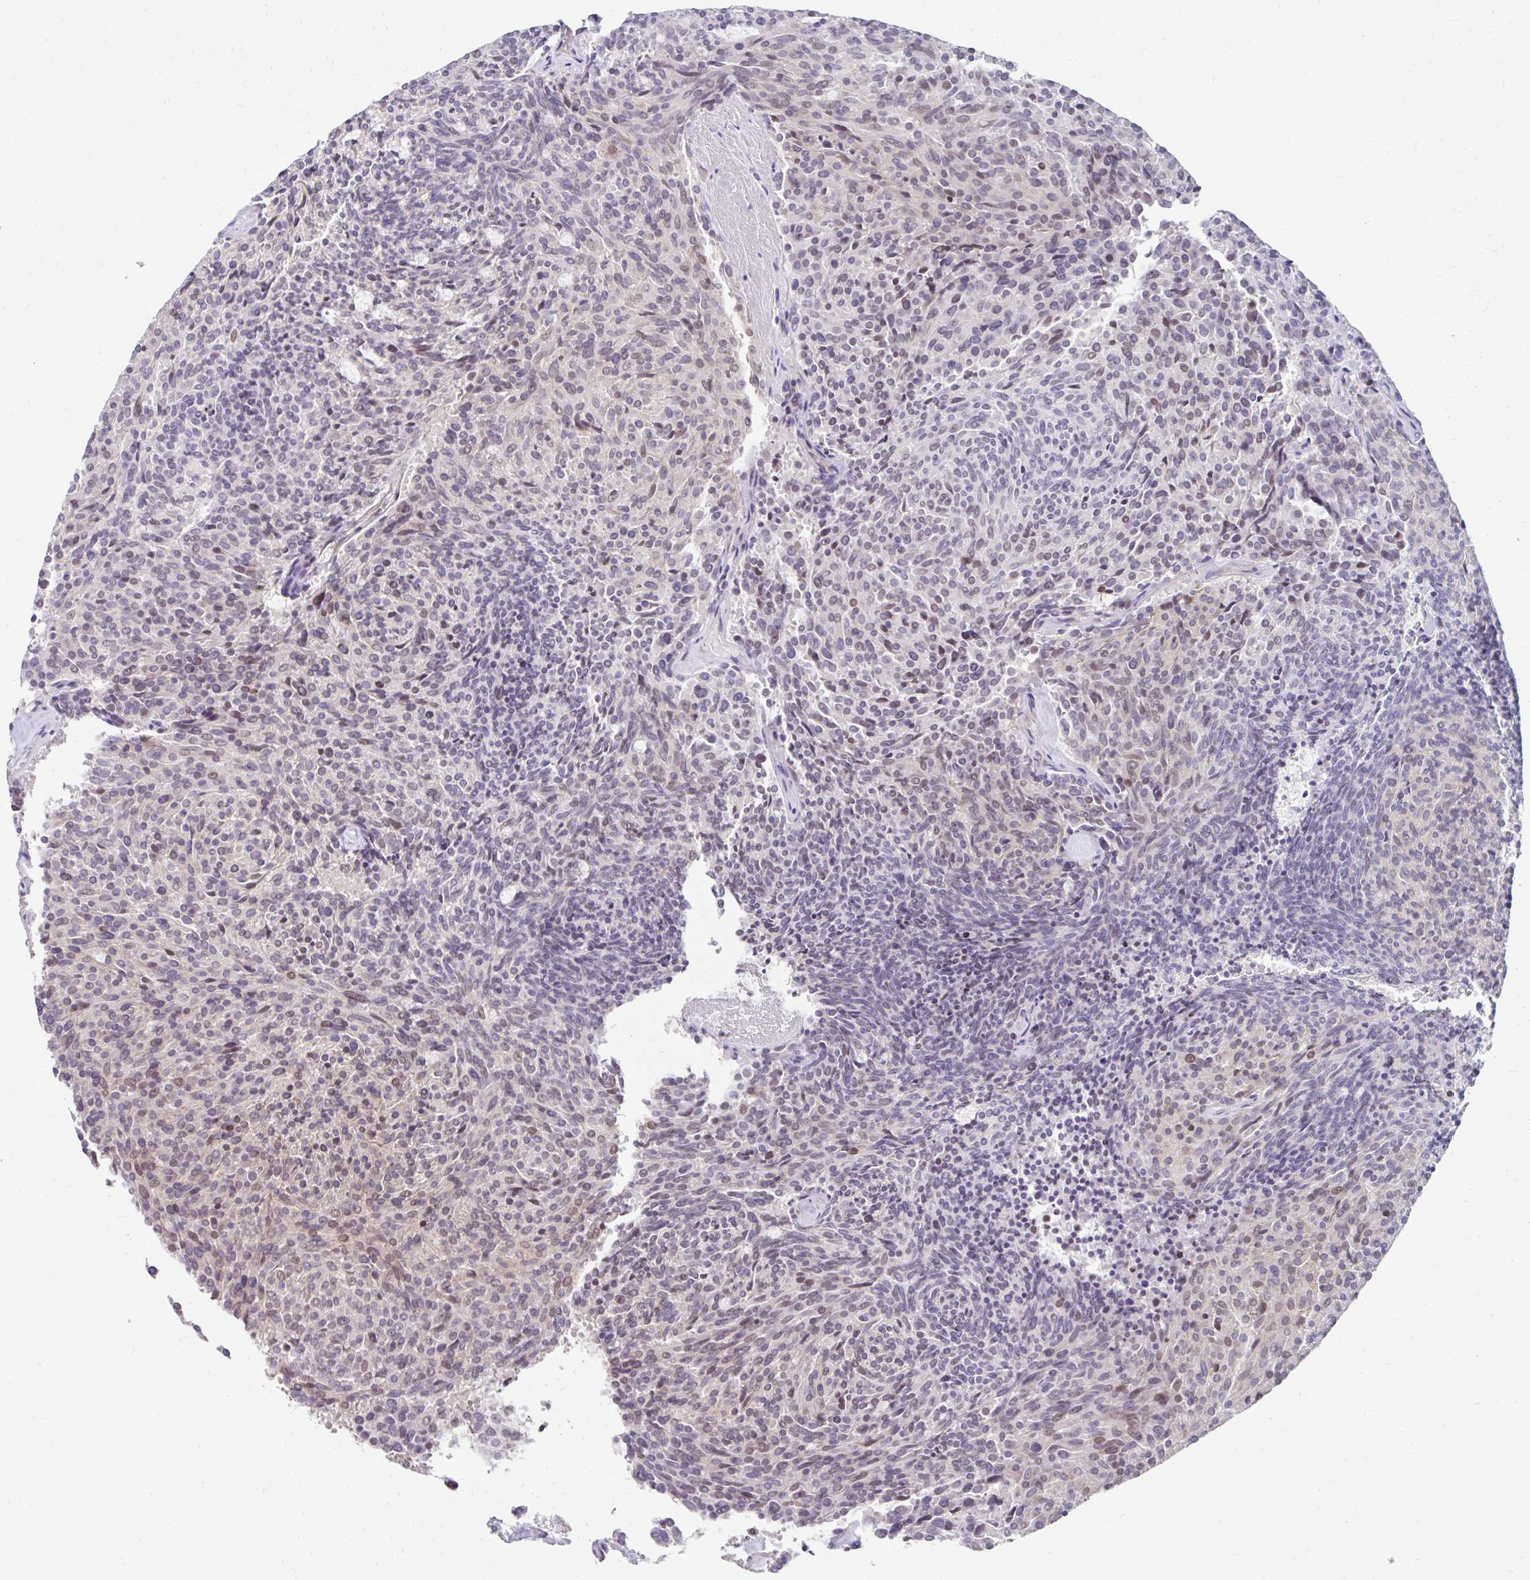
{"staining": {"intensity": "weak", "quantity": "<25%", "location": "cytoplasmic/membranous,nuclear"}, "tissue": "carcinoid", "cell_type": "Tumor cells", "image_type": "cancer", "snomed": [{"axis": "morphology", "description": "Carcinoid, malignant, NOS"}, {"axis": "topography", "description": "Pancreas"}], "caption": "Malignant carcinoid stained for a protein using immunohistochemistry (IHC) shows no staining tumor cells.", "gene": "NT5C1B", "patient": {"sex": "female", "age": 54}}